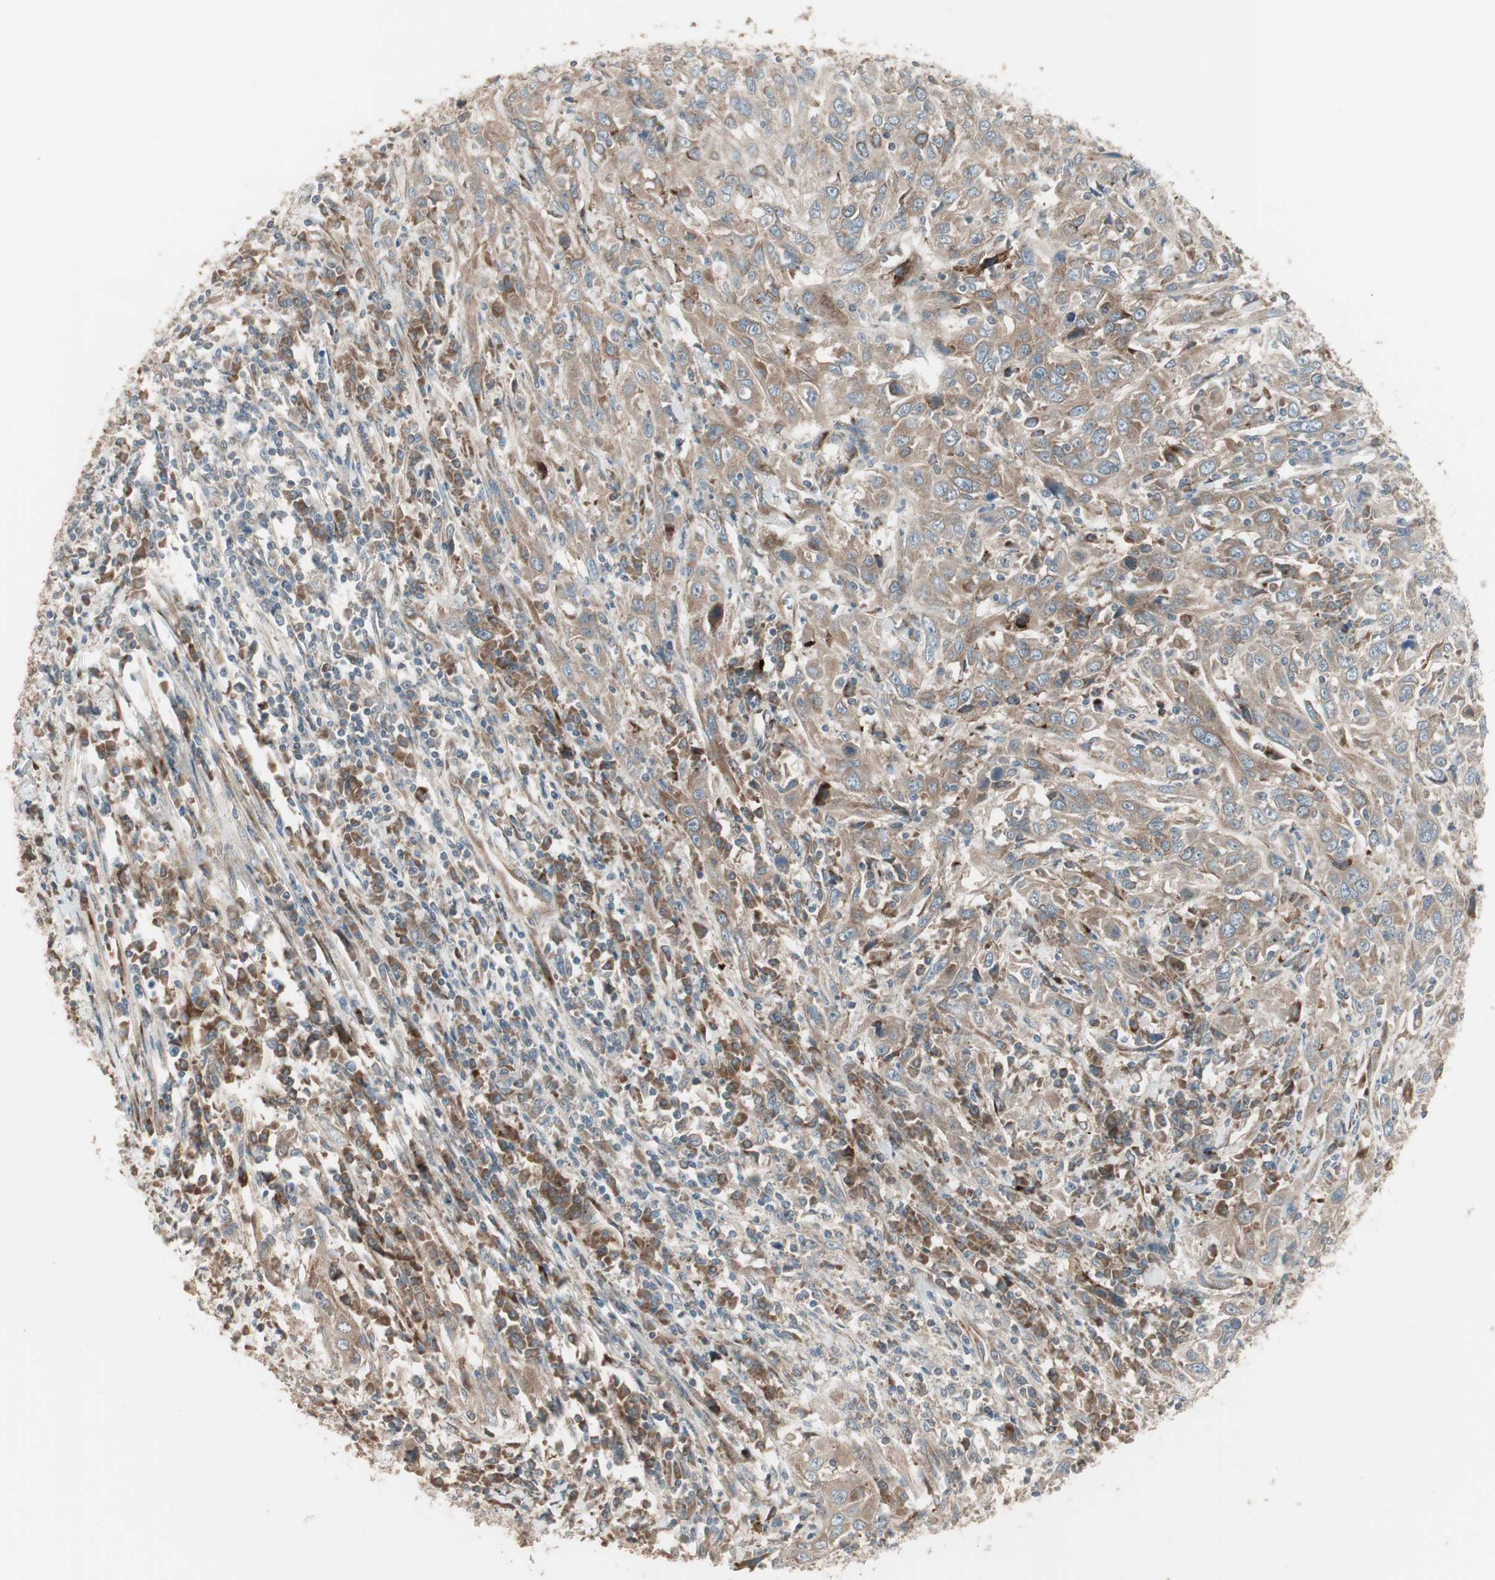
{"staining": {"intensity": "moderate", "quantity": ">75%", "location": "cytoplasmic/membranous"}, "tissue": "cervical cancer", "cell_type": "Tumor cells", "image_type": "cancer", "snomed": [{"axis": "morphology", "description": "Squamous cell carcinoma, NOS"}, {"axis": "topography", "description": "Cervix"}], "caption": "Immunohistochemistry (IHC) photomicrograph of cervical squamous cell carcinoma stained for a protein (brown), which displays medium levels of moderate cytoplasmic/membranous staining in about >75% of tumor cells.", "gene": "PPP2R5E", "patient": {"sex": "female", "age": 46}}